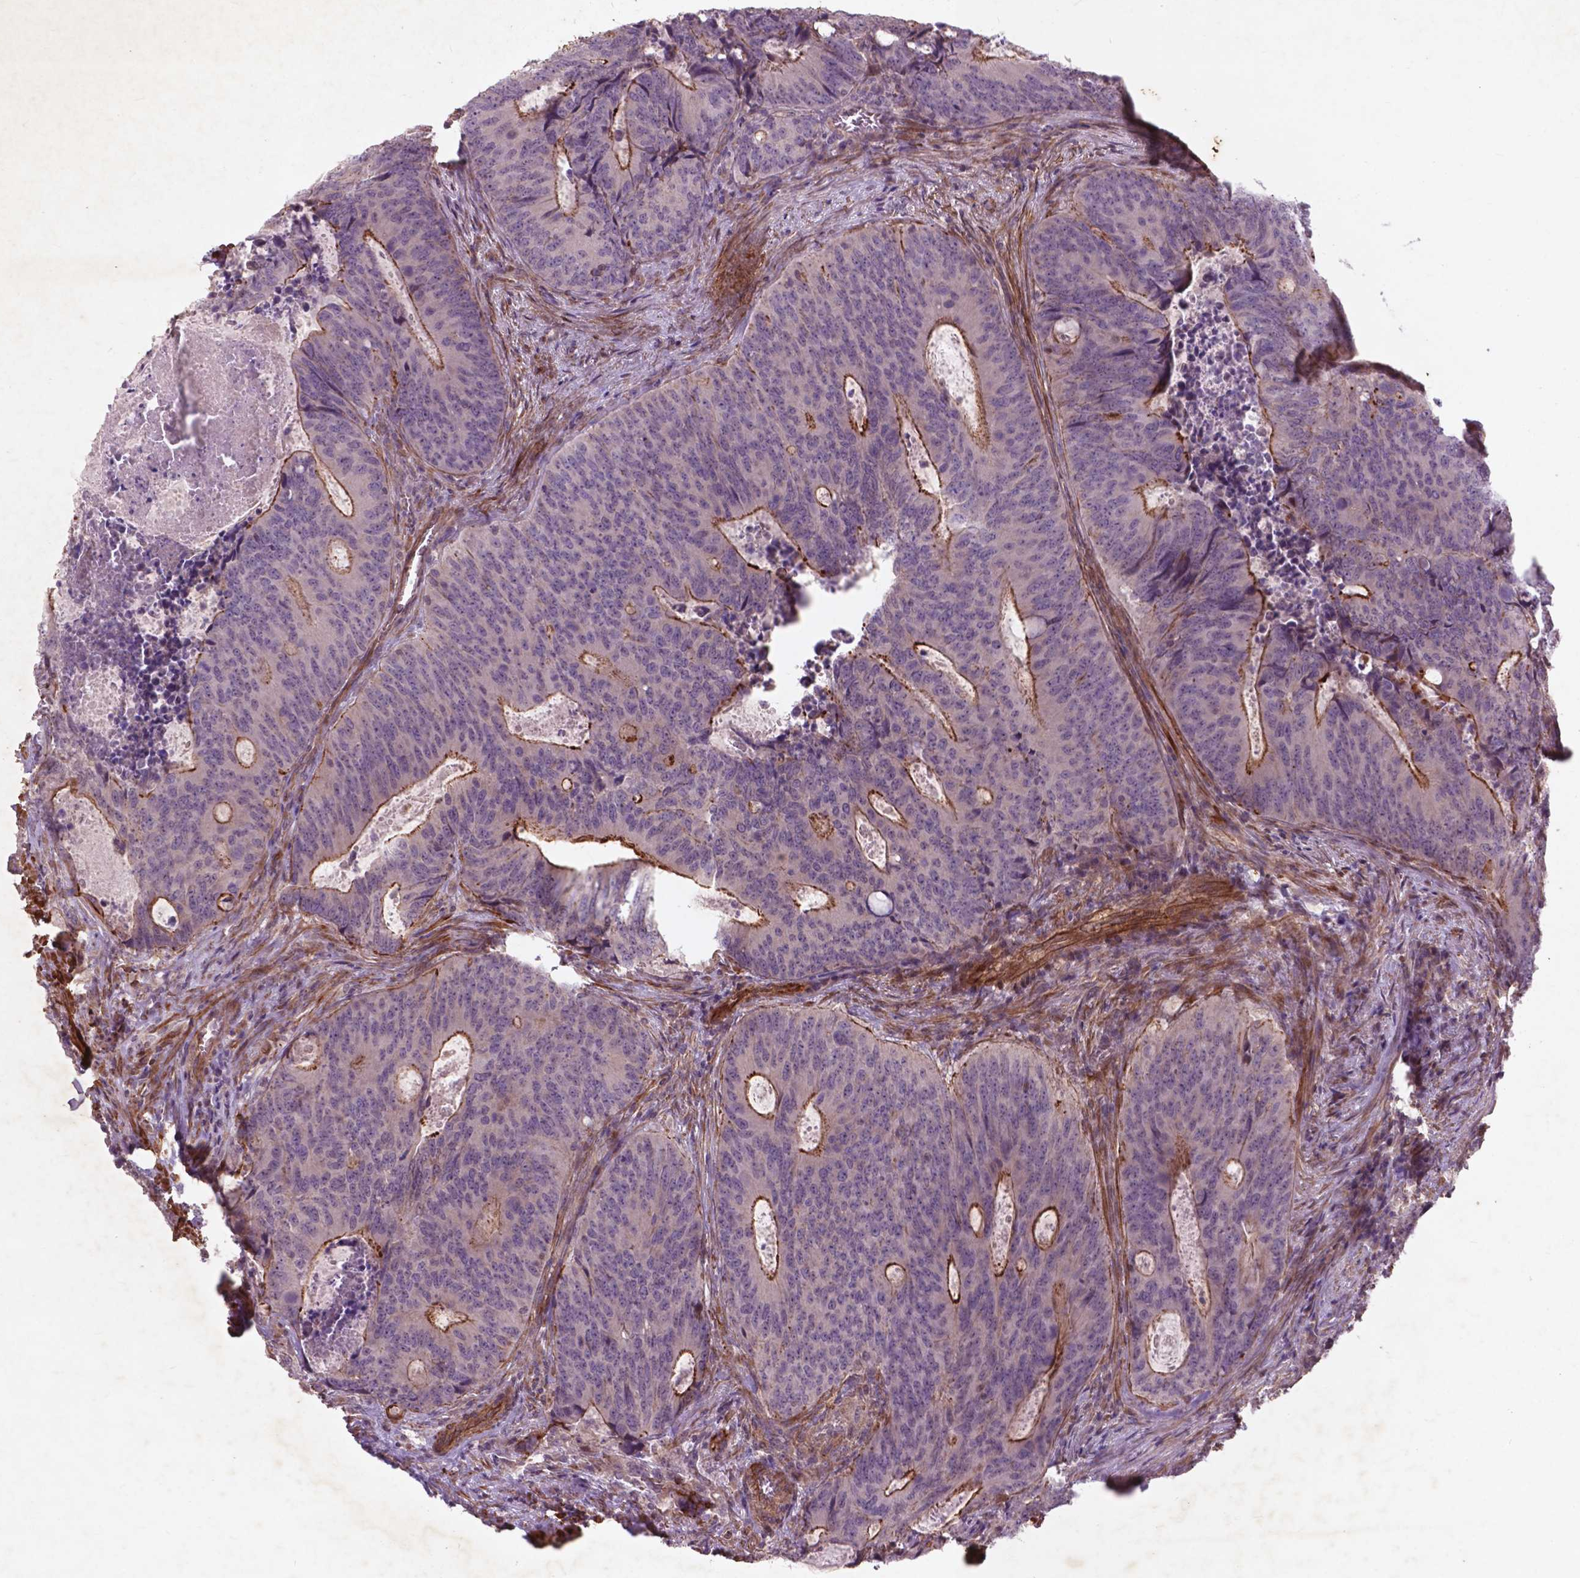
{"staining": {"intensity": "strong", "quantity": "<25%", "location": "cytoplasmic/membranous"}, "tissue": "colorectal cancer", "cell_type": "Tumor cells", "image_type": "cancer", "snomed": [{"axis": "morphology", "description": "Adenocarcinoma, NOS"}, {"axis": "topography", "description": "Colon"}], "caption": "DAB (3,3'-diaminobenzidine) immunohistochemical staining of human adenocarcinoma (colorectal) exhibits strong cytoplasmic/membranous protein staining in about <25% of tumor cells.", "gene": "RFPL4B", "patient": {"sex": "male", "age": 67}}